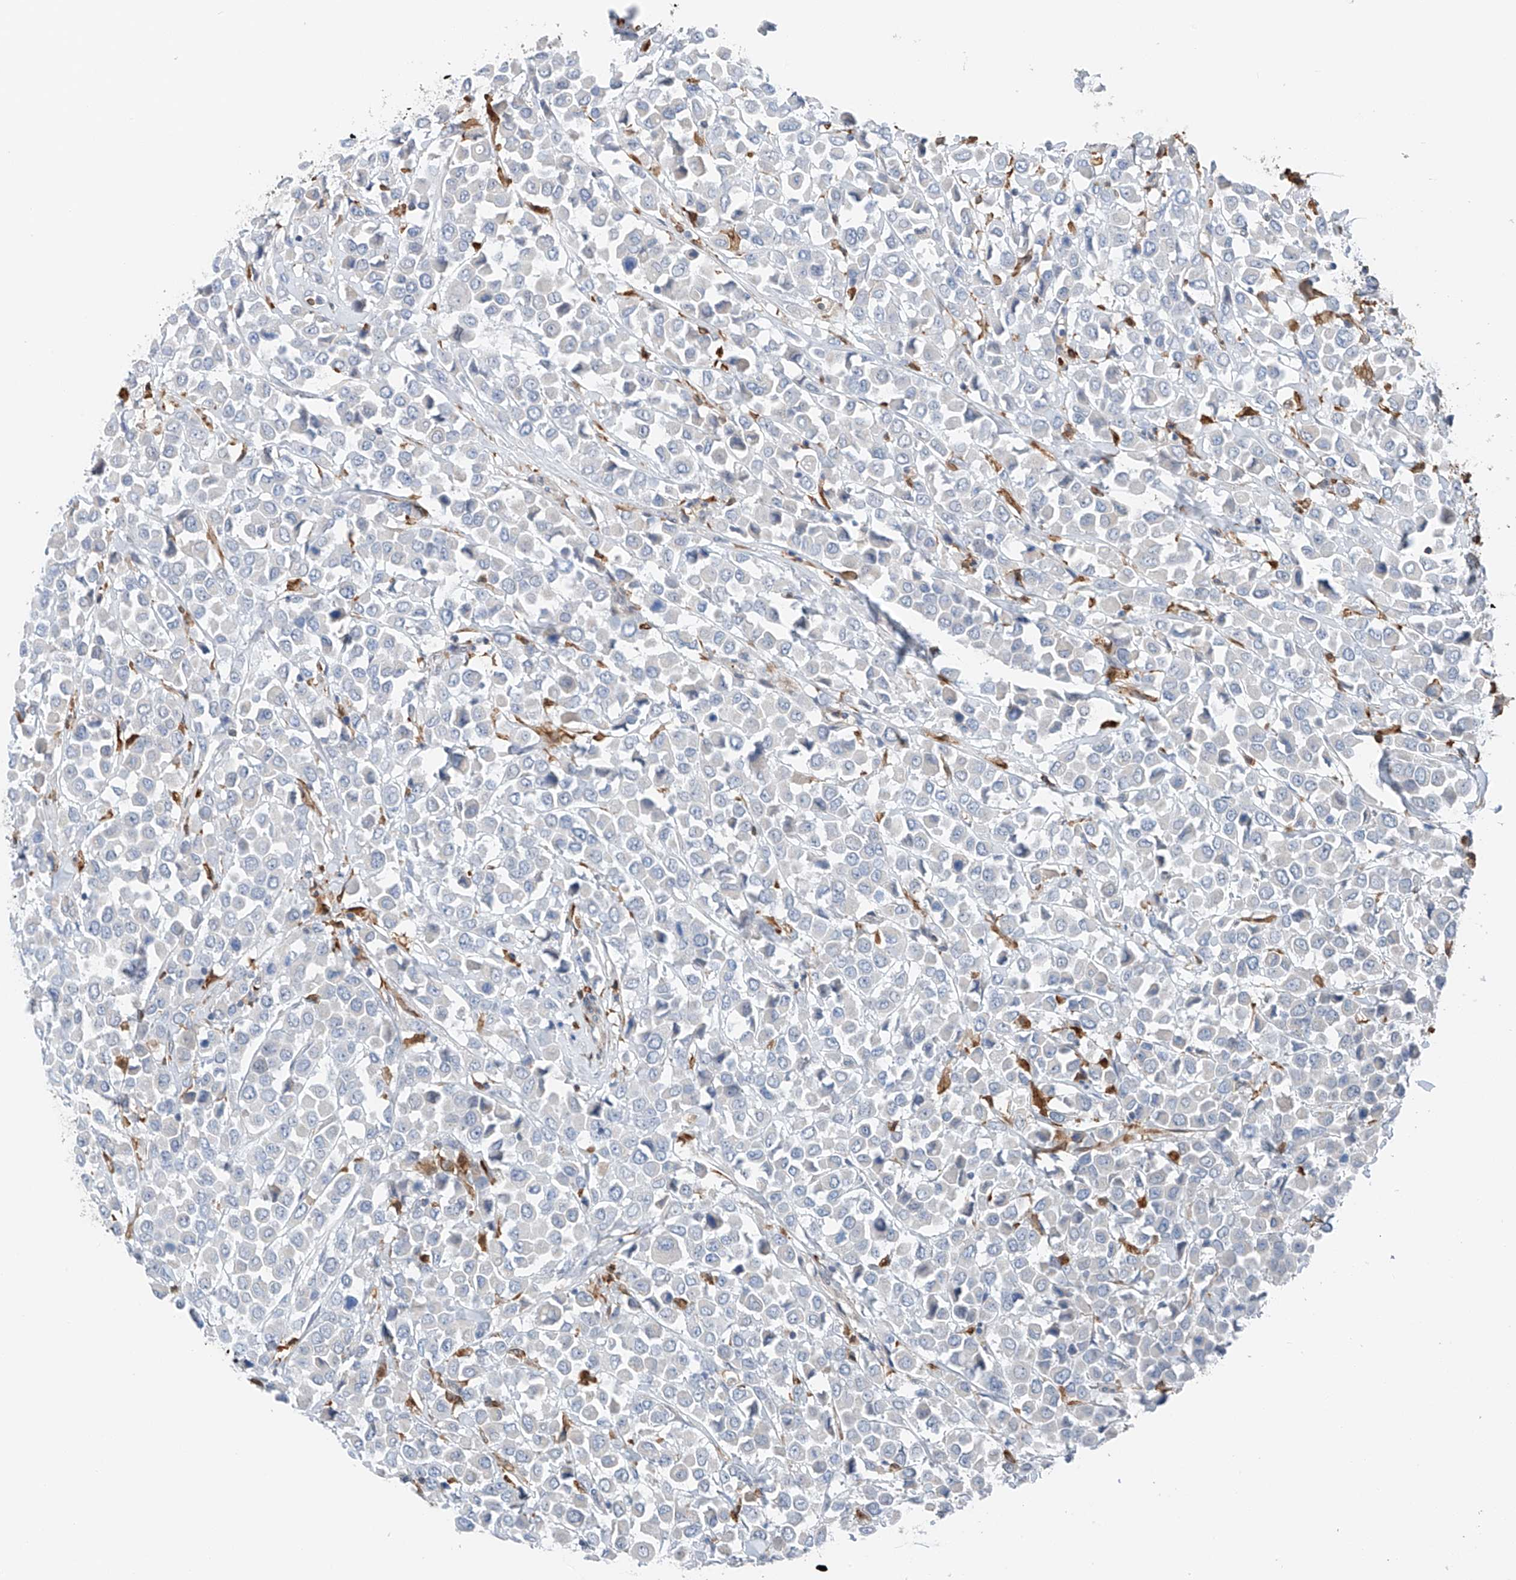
{"staining": {"intensity": "negative", "quantity": "none", "location": "none"}, "tissue": "breast cancer", "cell_type": "Tumor cells", "image_type": "cancer", "snomed": [{"axis": "morphology", "description": "Duct carcinoma"}, {"axis": "topography", "description": "Breast"}], "caption": "Human breast infiltrating ductal carcinoma stained for a protein using immunohistochemistry (IHC) shows no staining in tumor cells.", "gene": "TBXAS1", "patient": {"sex": "female", "age": 61}}